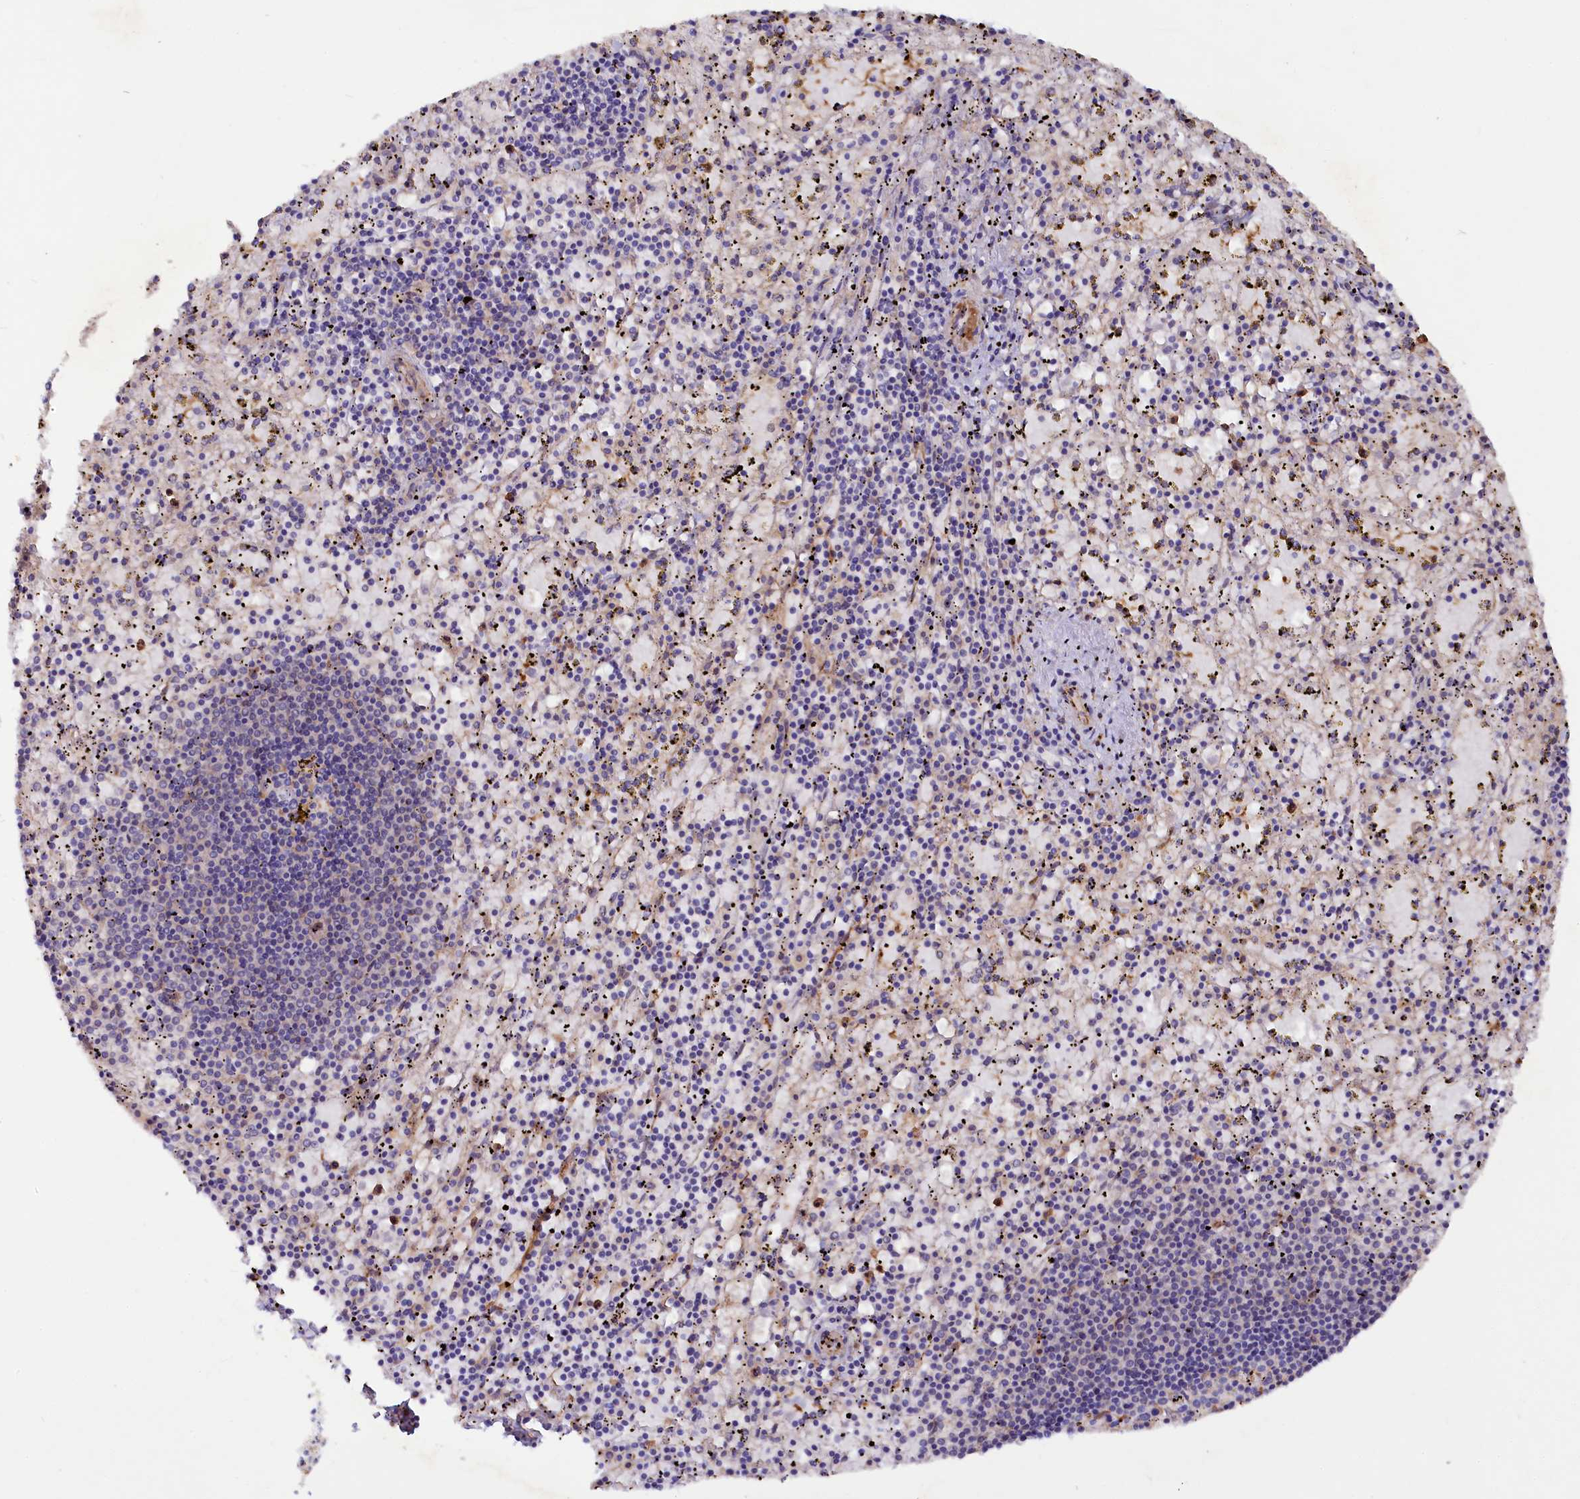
{"staining": {"intensity": "weak", "quantity": "<25%", "location": "cytoplasmic/membranous"}, "tissue": "spleen", "cell_type": "Cells in red pulp", "image_type": "normal", "snomed": [{"axis": "morphology", "description": "Normal tissue, NOS"}, {"axis": "topography", "description": "Spleen"}], "caption": "Protein analysis of unremarkable spleen exhibits no significant staining in cells in red pulp. The staining is performed using DAB brown chromogen with nuclei counter-stained in using hematoxylin.", "gene": "ETFBKMT", "patient": {"sex": "male", "age": 11}}